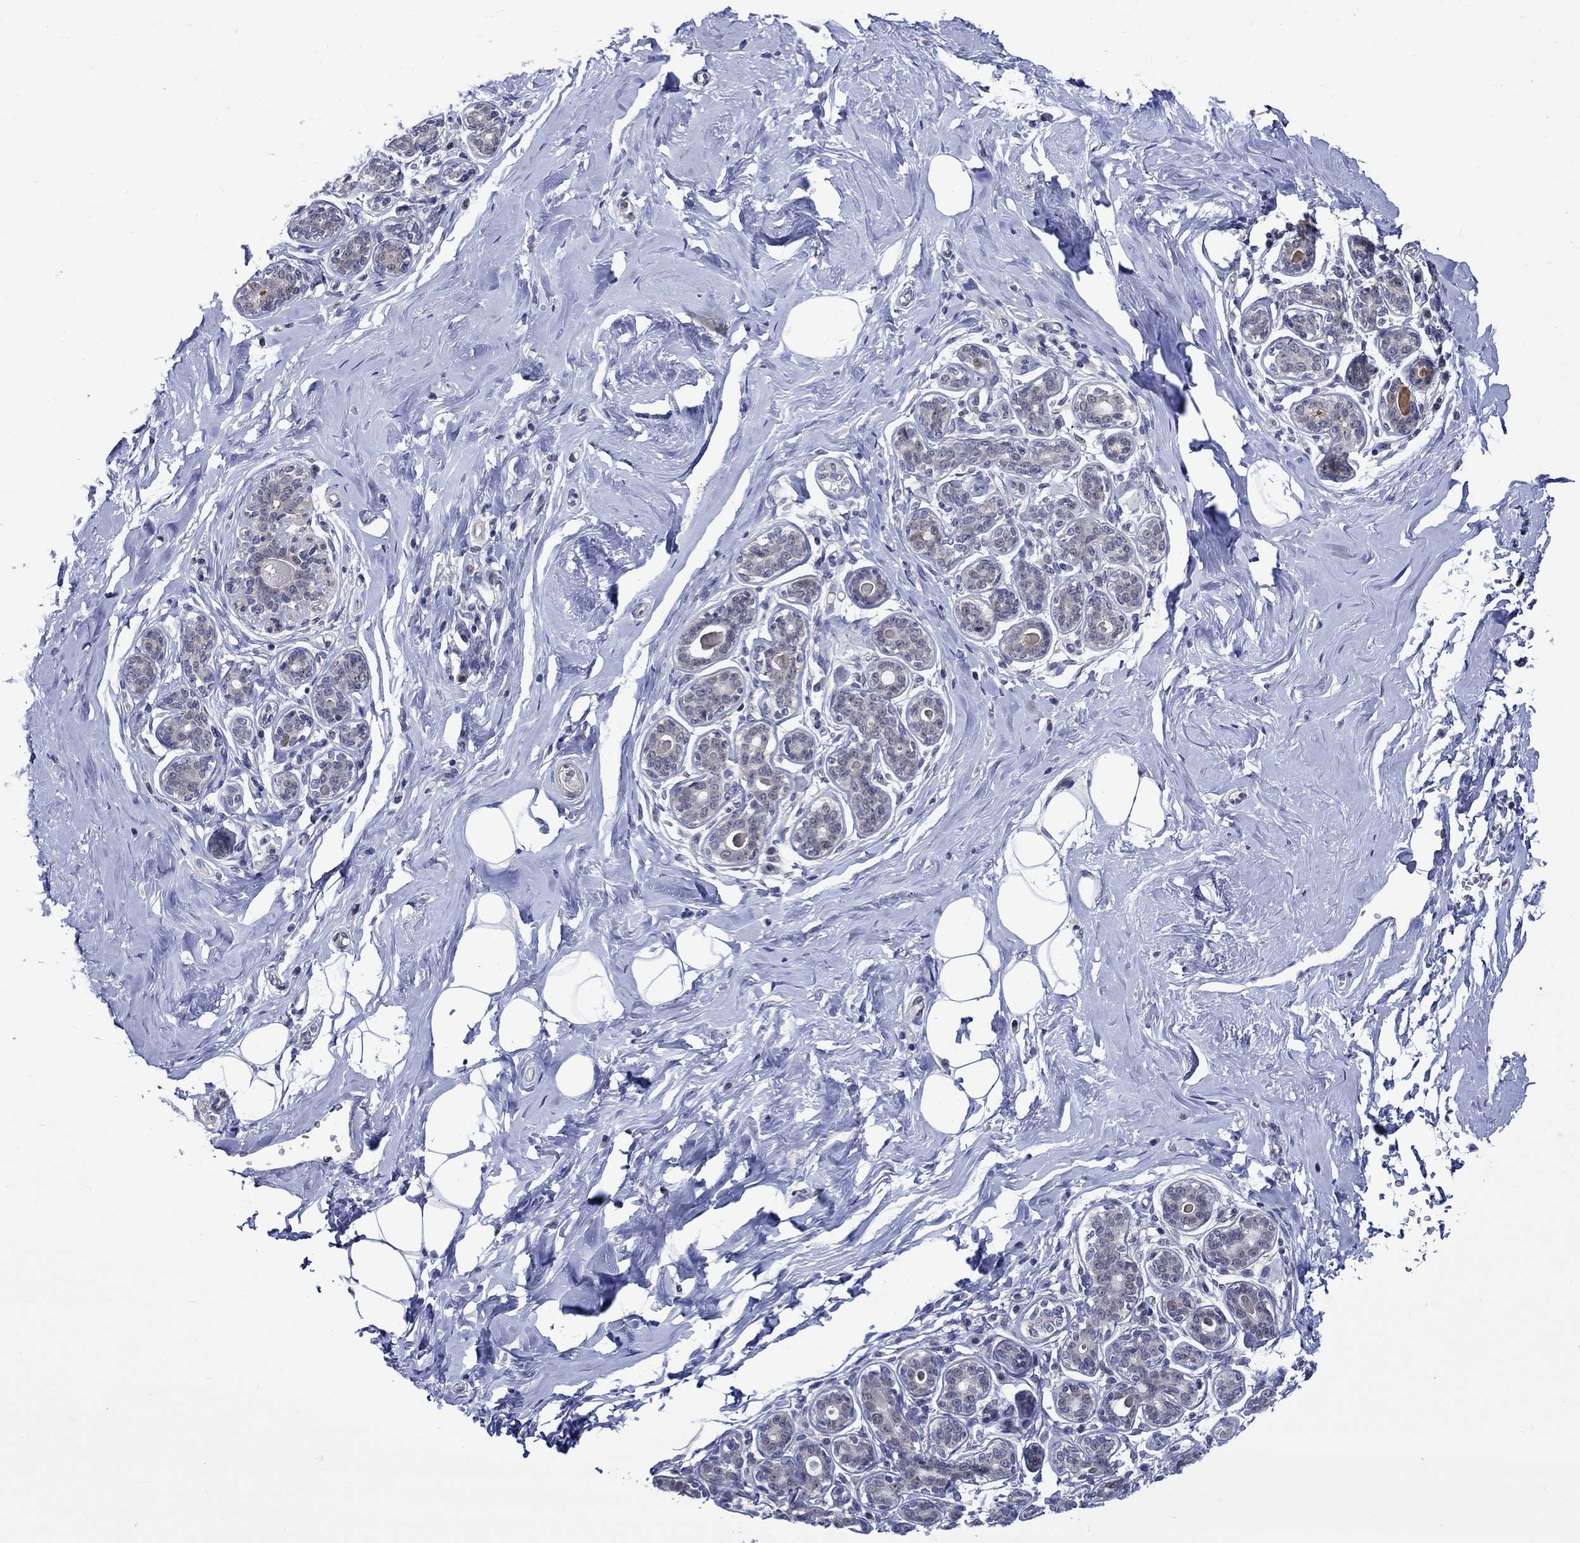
{"staining": {"intensity": "negative", "quantity": "none", "location": "none"}, "tissue": "breast", "cell_type": "Adipocytes", "image_type": "normal", "snomed": [{"axis": "morphology", "description": "Normal tissue, NOS"}, {"axis": "topography", "description": "Skin"}, {"axis": "topography", "description": "Breast"}], "caption": "This is an immunohistochemistry (IHC) histopathology image of unremarkable breast. There is no expression in adipocytes.", "gene": "E2F8", "patient": {"sex": "female", "age": 43}}